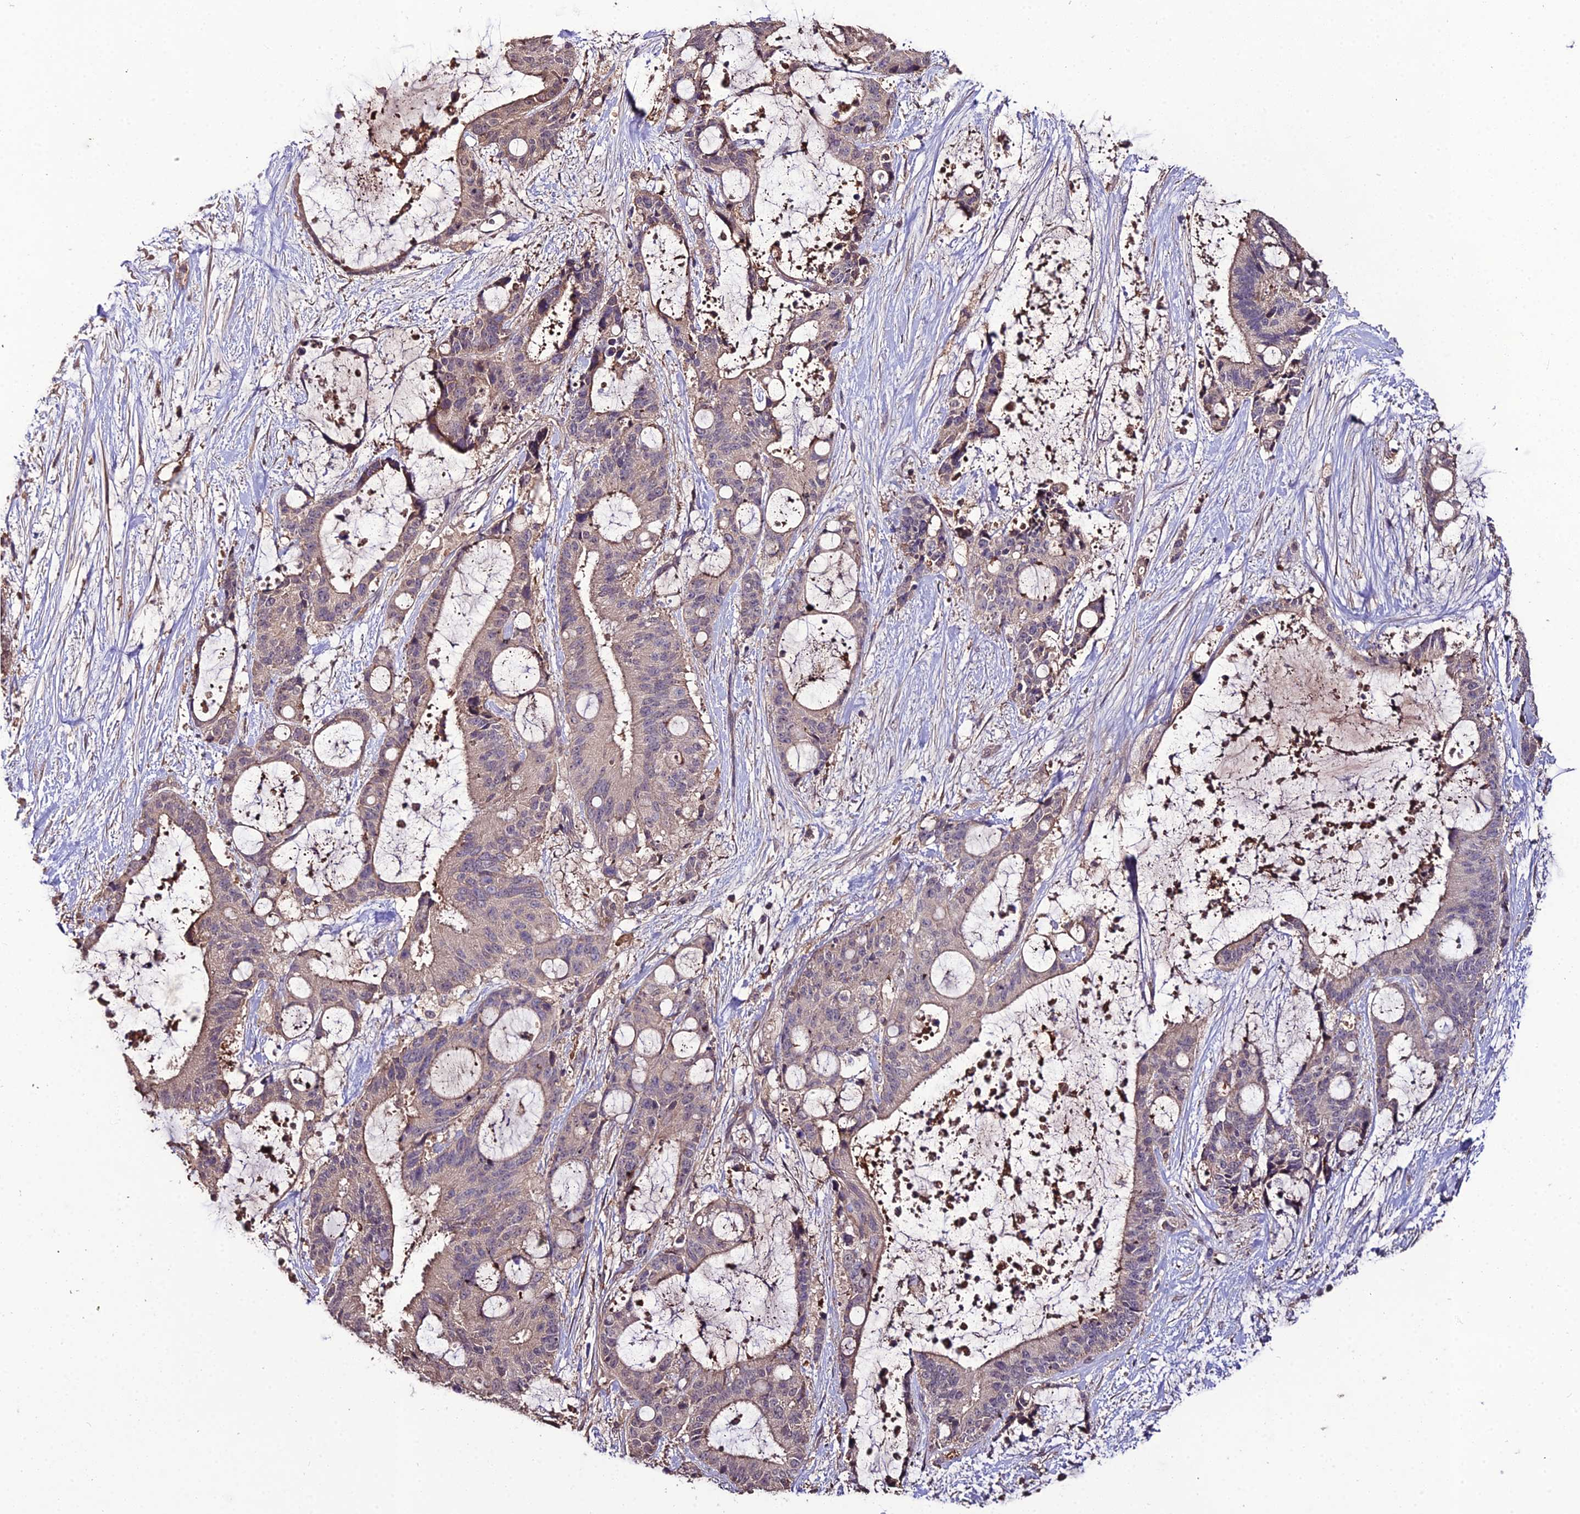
{"staining": {"intensity": "weak", "quantity": "<25%", "location": "cytoplasmic/membranous"}, "tissue": "liver cancer", "cell_type": "Tumor cells", "image_type": "cancer", "snomed": [{"axis": "morphology", "description": "Normal tissue, NOS"}, {"axis": "morphology", "description": "Cholangiocarcinoma"}, {"axis": "topography", "description": "Liver"}, {"axis": "topography", "description": "Peripheral nerve tissue"}], "caption": "Immunohistochemistry image of neoplastic tissue: cholangiocarcinoma (liver) stained with DAB (3,3'-diaminobenzidine) demonstrates no significant protein staining in tumor cells. (Brightfield microscopy of DAB immunohistochemistry (IHC) at high magnification).", "gene": "KCTD16", "patient": {"sex": "female", "age": 73}}